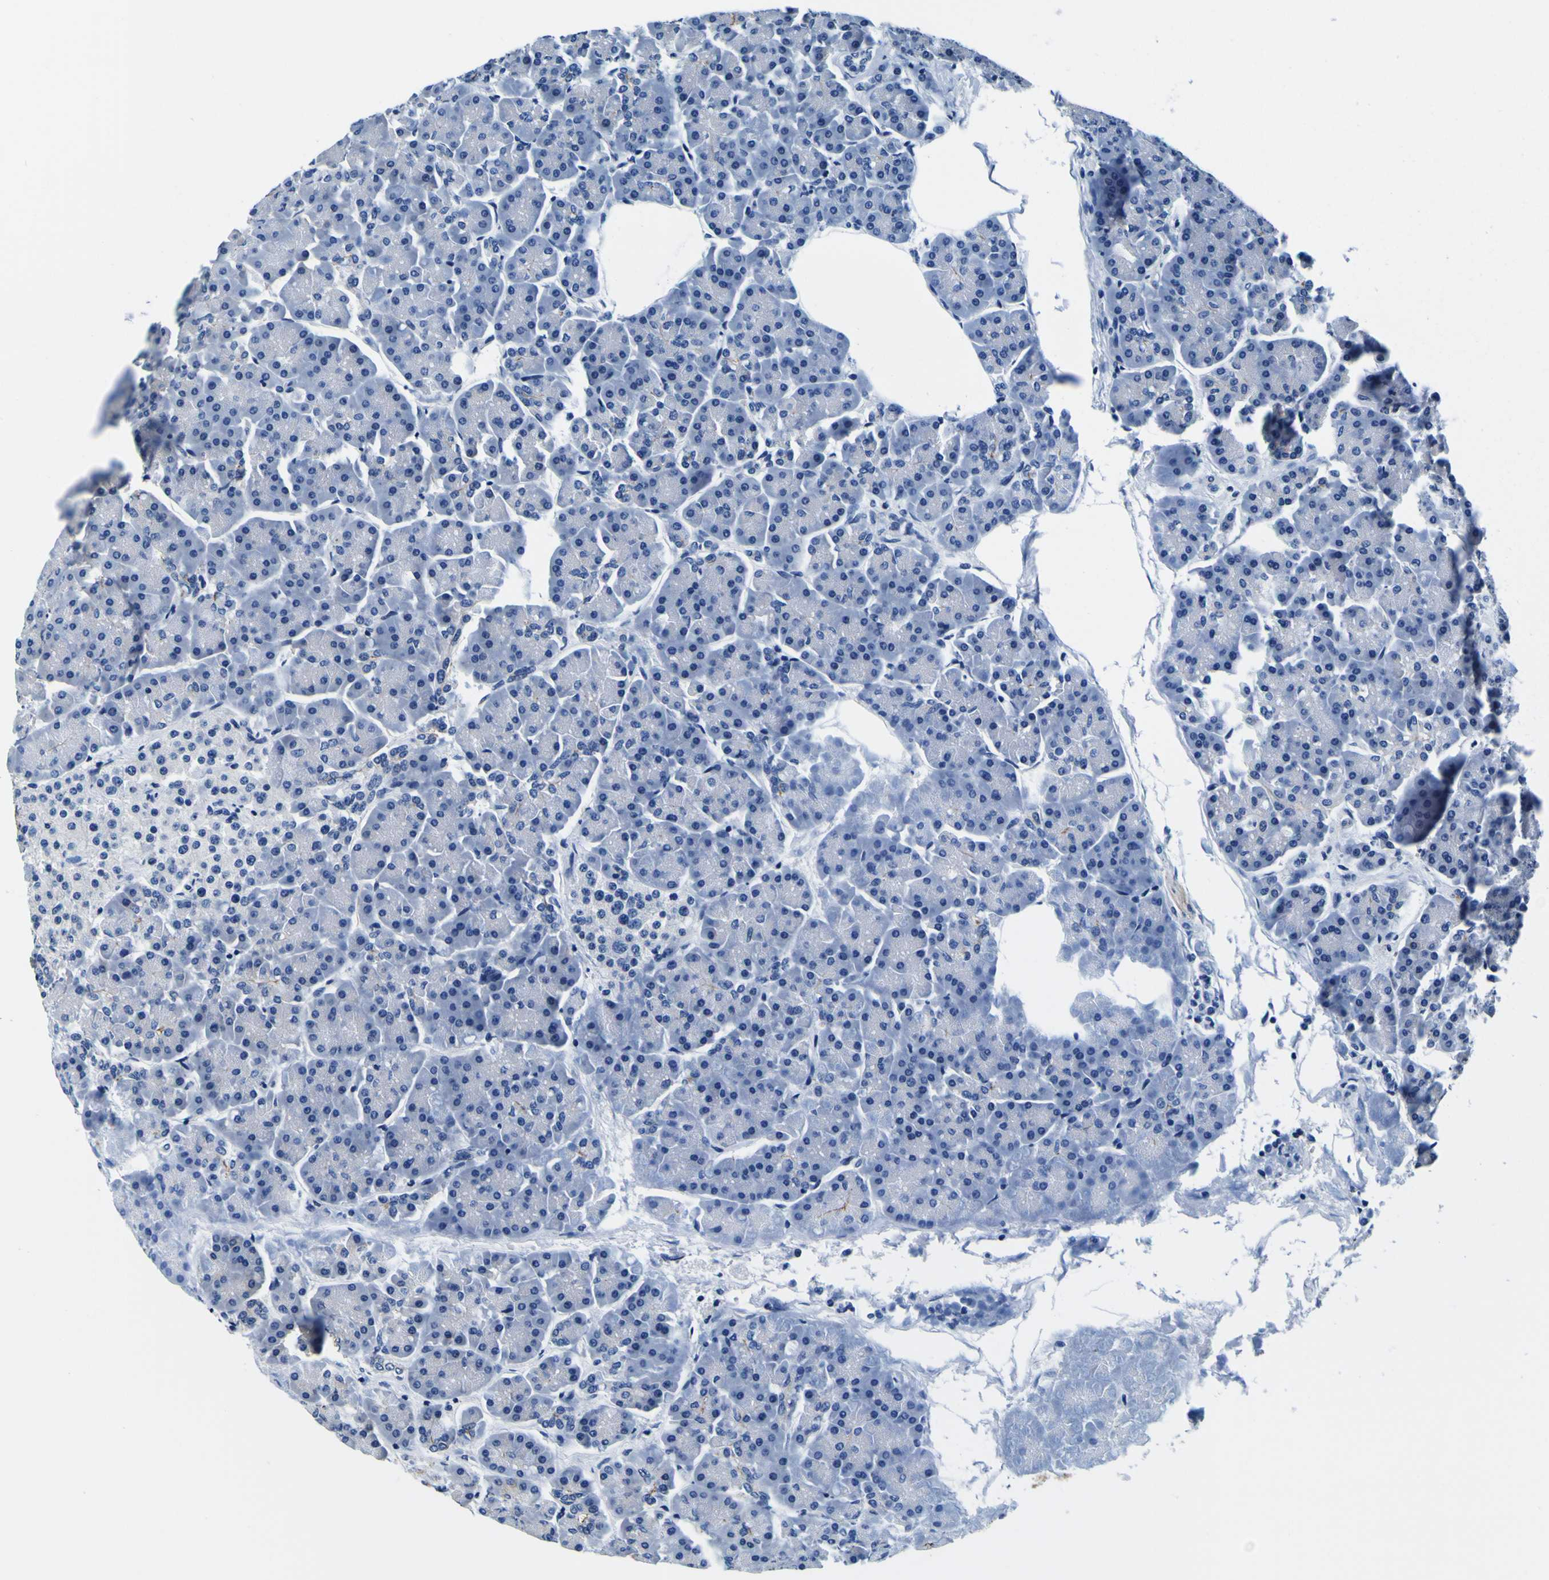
{"staining": {"intensity": "moderate", "quantity": "25%-75%", "location": "cytoplasmic/membranous"}, "tissue": "pancreas", "cell_type": "Exocrine glandular cells", "image_type": "normal", "snomed": [{"axis": "morphology", "description": "Normal tissue, NOS"}, {"axis": "topography", "description": "Pancreas"}], "caption": "DAB immunohistochemical staining of unremarkable pancreas reveals moderate cytoplasmic/membranous protein positivity in approximately 25%-75% of exocrine glandular cells. The staining is performed using DAB brown chromogen to label protein expression. The nuclei are counter-stained blue using hematoxylin.", "gene": "TUBA1B", "patient": {"sex": "female", "age": 70}}